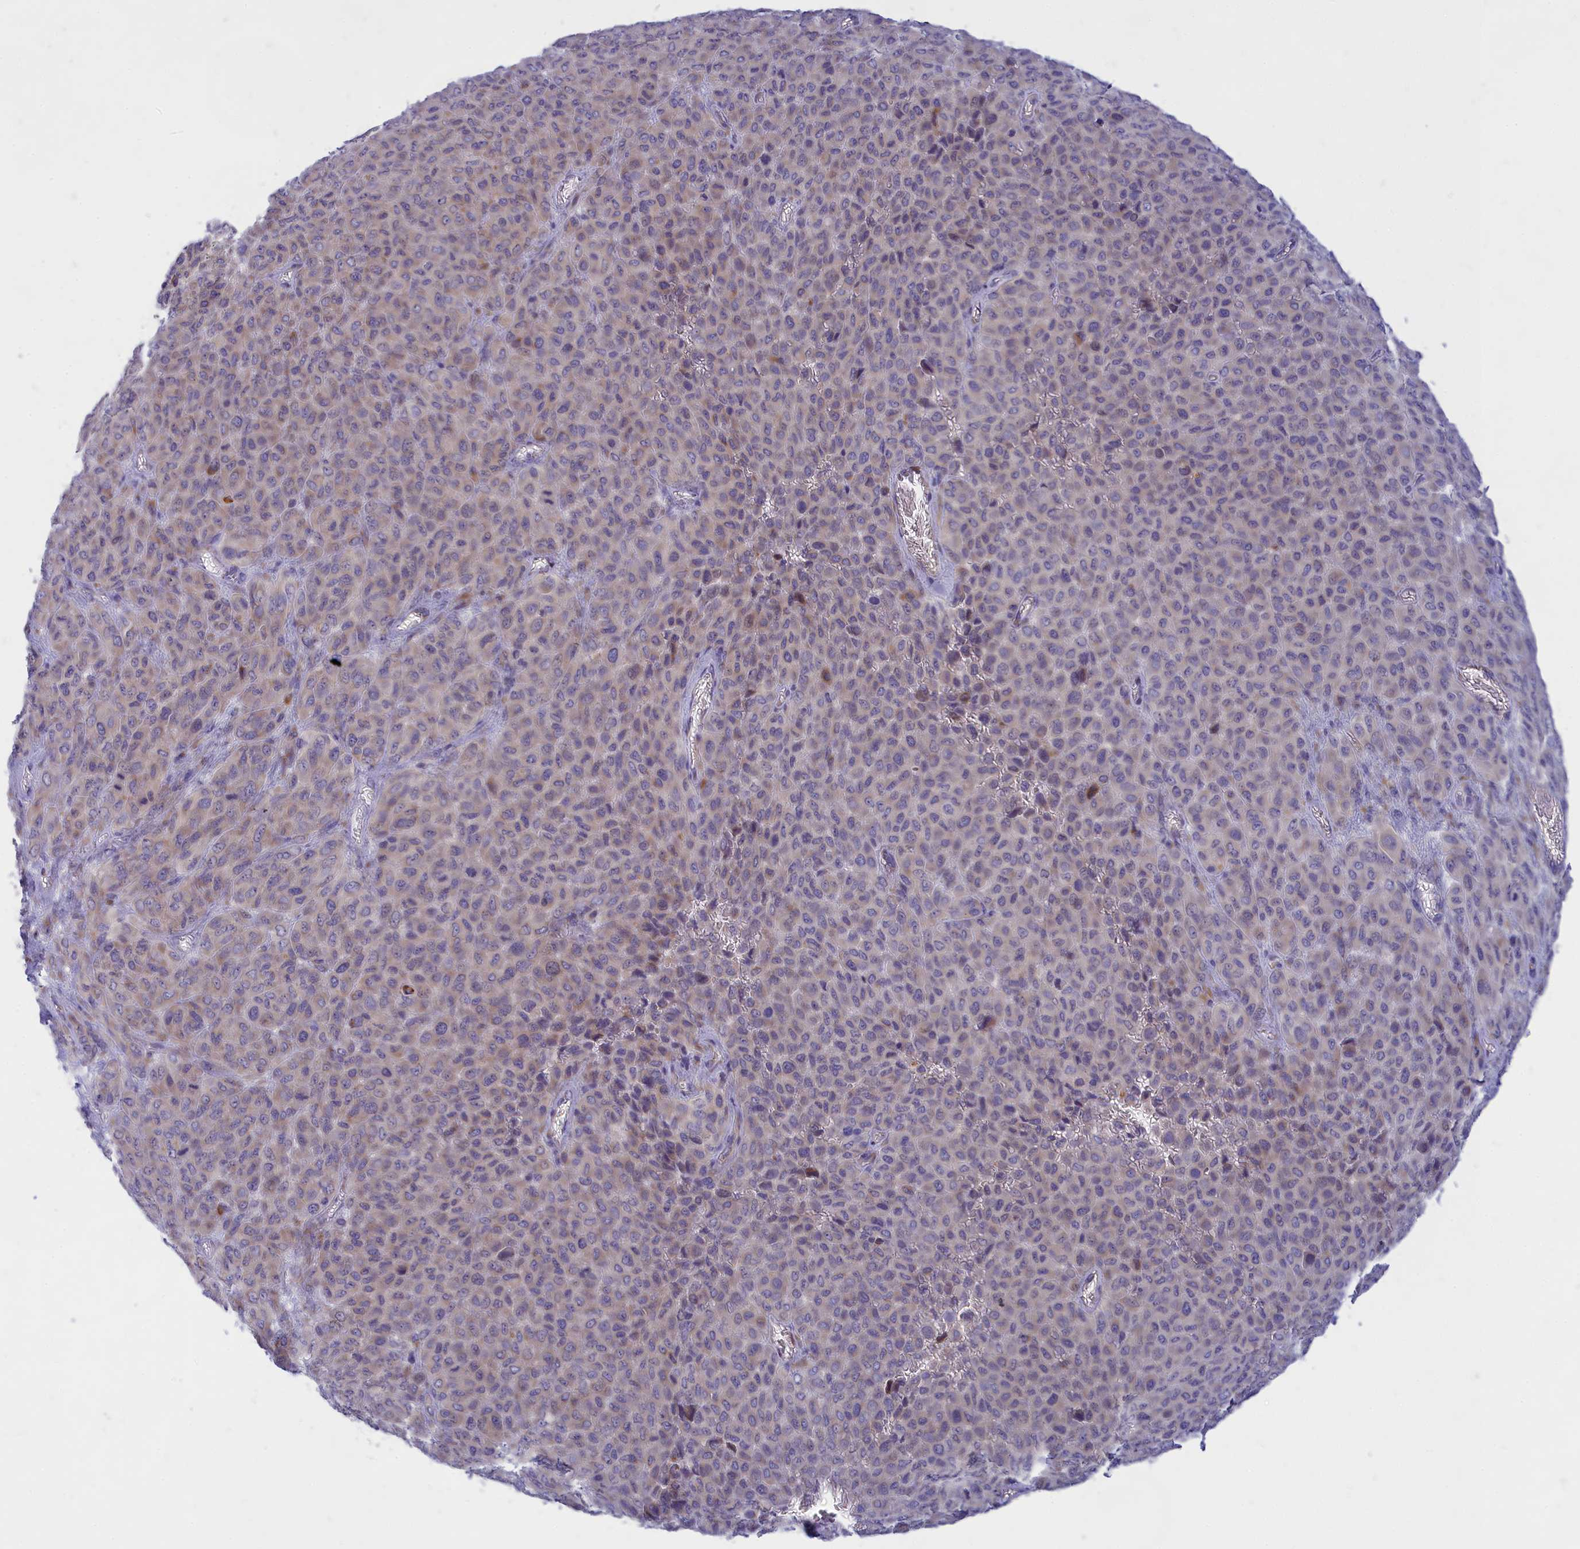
{"staining": {"intensity": "weak", "quantity": "25%-75%", "location": "cytoplasmic/membranous"}, "tissue": "melanoma", "cell_type": "Tumor cells", "image_type": "cancer", "snomed": [{"axis": "morphology", "description": "Malignant melanoma, Metastatic site"}, {"axis": "topography", "description": "Skin"}], "caption": "Immunohistochemical staining of human melanoma reveals low levels of weak cytoplasmic/membranous protein positivity in about 25%-75% of tumor cells.", "gene": "TMEM30B", "patient": {"sex": "female", "age": 81}}